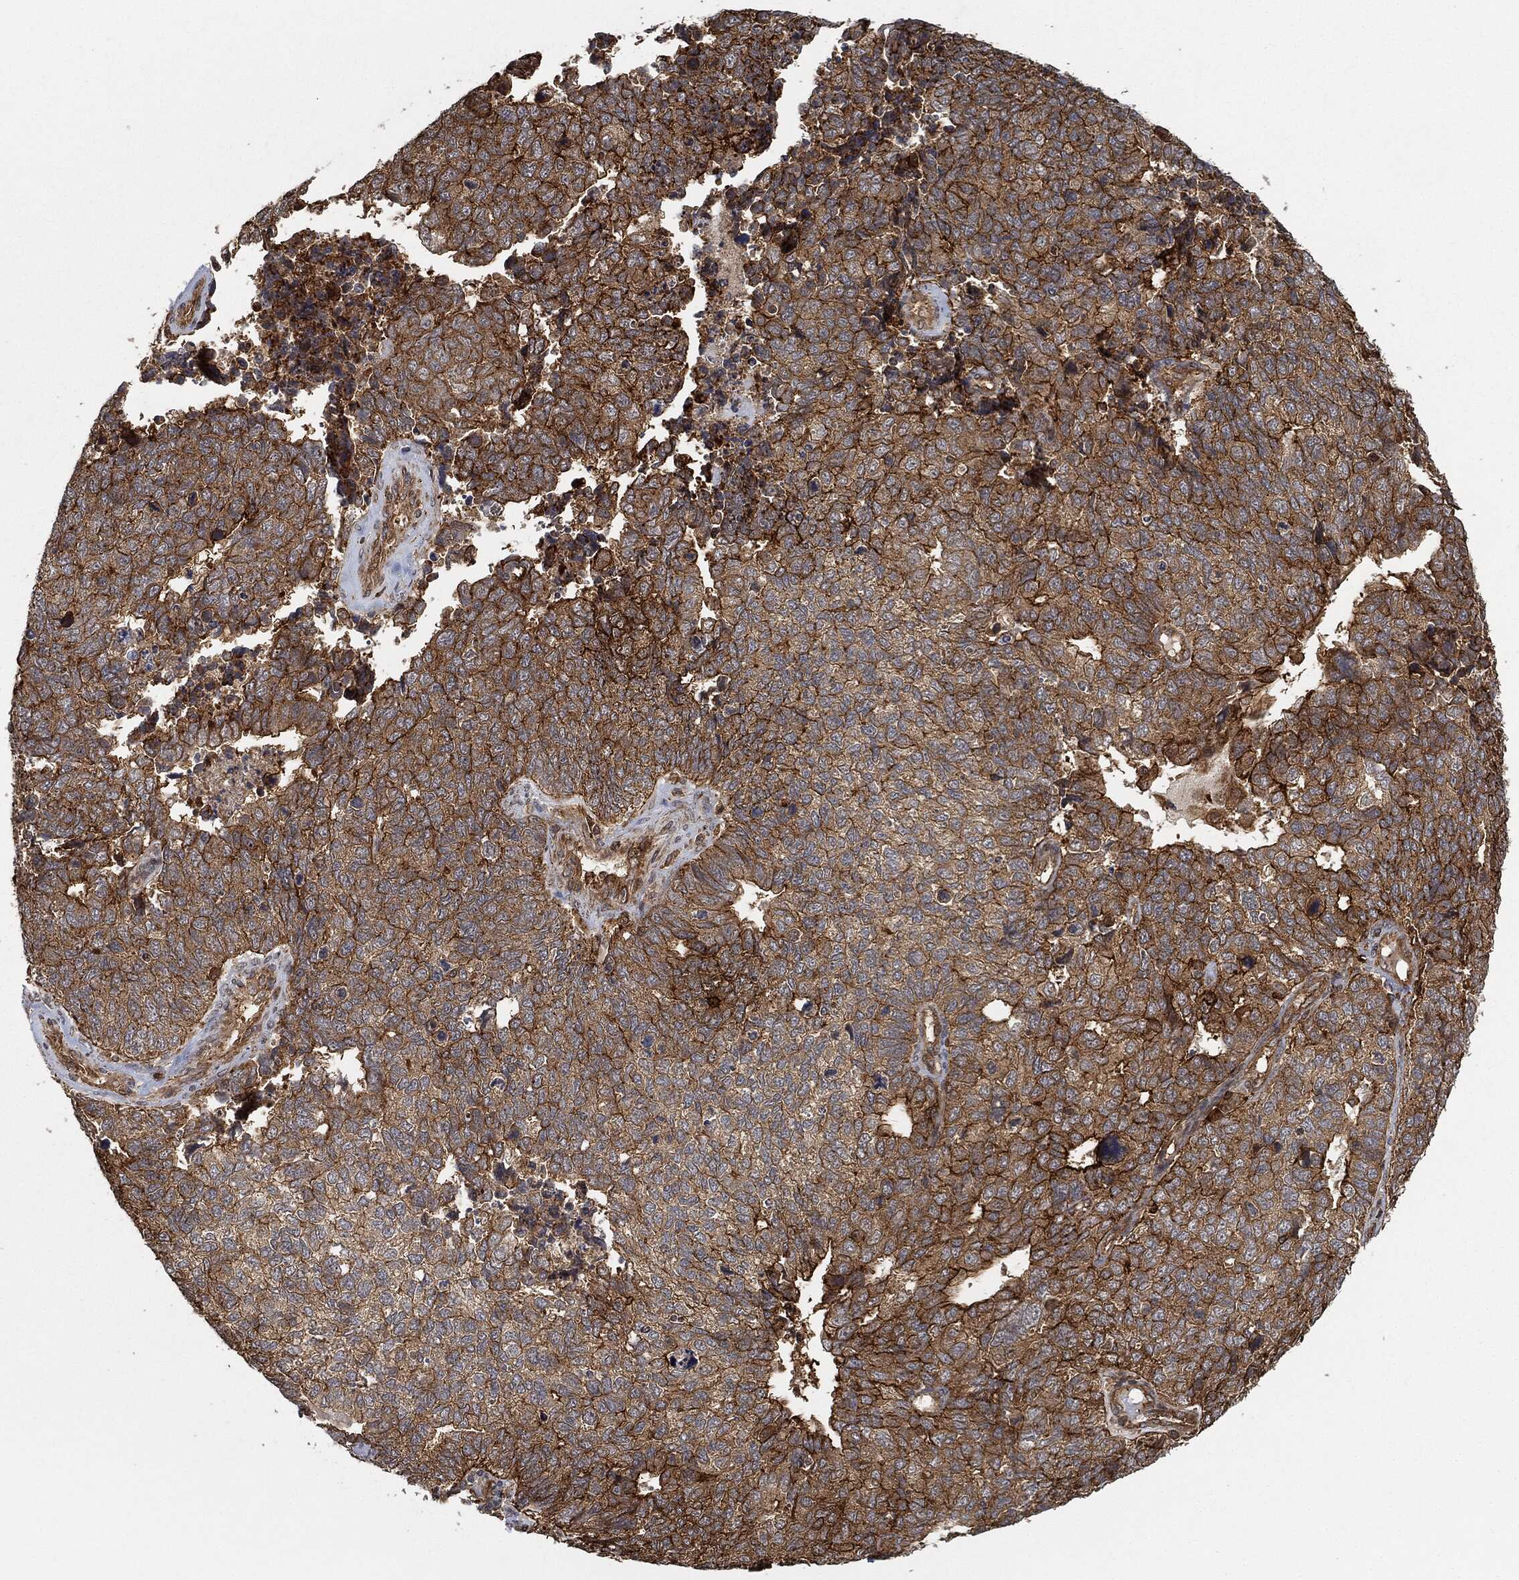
{"staining": {"intensity": "strong", "quantity": "25%-75%", "location": "cytoplasmic/membranous"}, "tissue": "cervical cancer", "cell_type": "Tumor cells", "image_type": "cancer", "snomed": [{"axis": "morphology", "description": "Squamous cell carcinoma, NOS"}, {"axis": "topography", "description": "Cervix"}], "caption": "IHC staining of squamous cell carcinoma (cervical), which displays high levels of strong cytoplasmic/membranous staining in approximately 25%-75% of tumor cells indicating strong cytoplasmic/membranous protein positivity. The staining was performed using DAB (3,3'-diaminobenzidine) (brown) for protein detection and nuclei were counterstained in hematoxylin (blue).", "gene": "TPT1", "patient": {"sex": "female", "age": 63}}